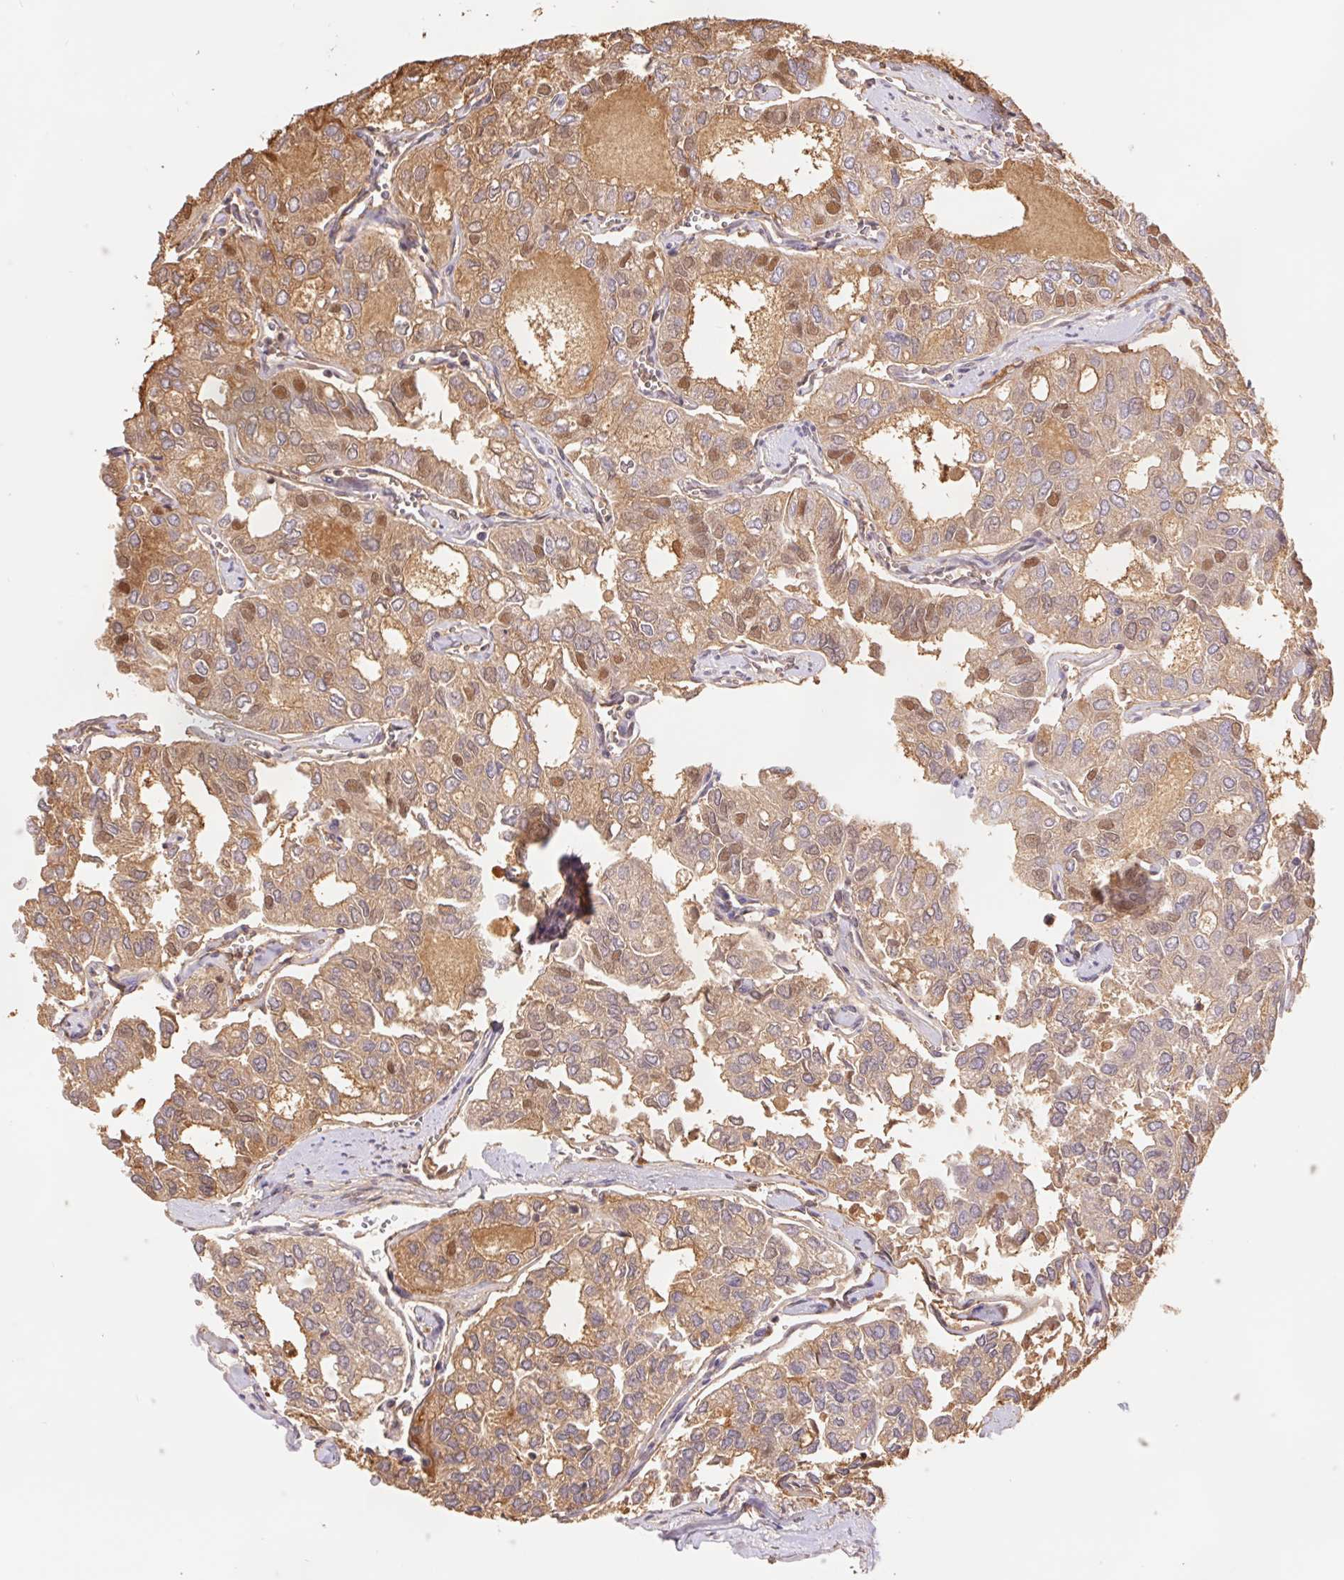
{"staining": {"intensity": "moderate", "quantity": ">75%", "location": "cytoplasmic/membranous"}, "tissue": "thyroid cancer", "cell_type": "Tumor cells", "image_type": "cancer", "snomed": [{"axis": "morphology", "description": "Follicular adenoma carcinoma, NOS"}, {"axis": "topography", "description": "Thyroid gland"}], "caption": "This is an image of IHC staining of follicular adenoma carcinoma (thyroid), which shows moderate staining in the cytoplasmic/membranous of tumor cells.", "gene": "TRERF1", "patient": {"sex": "male", "age": 75}}